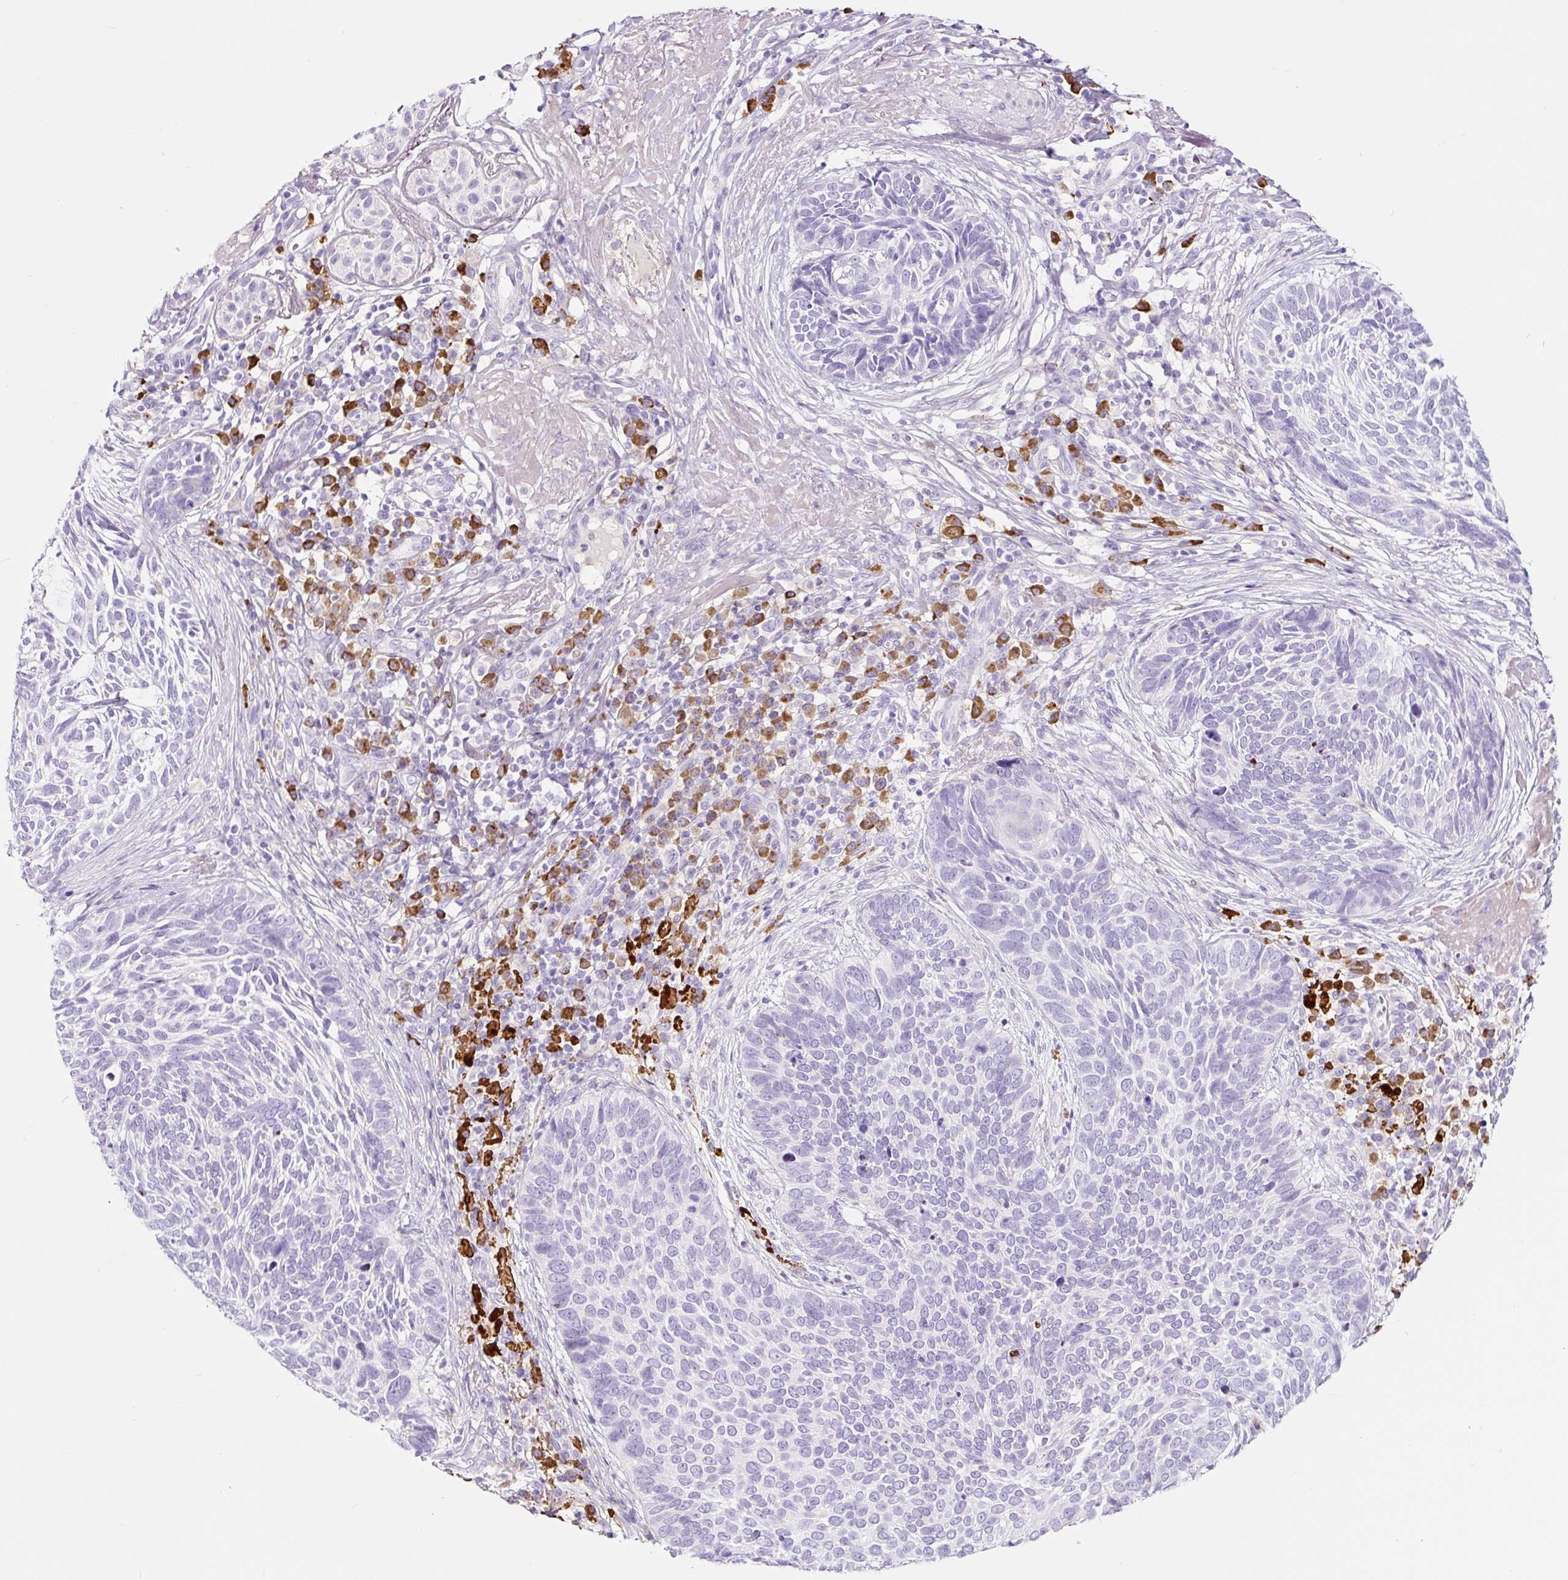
{"staining": {"intensity": "negative", "quantity": "none", "location": "none"}, "tissue": "skin cancer", "cell_type": "Tumor cells", "image_type": "cancer", "snomed": [{"axis": "morphology", "description": "Basal cell carcinoma"}, {"axis": "topography", "description": "Skin"}, {"axis": "topography", "description": "Skin of face"}], "caption": "Tumor cells are negative for brown protein staining in skin basal cell carcinoma.", "gene": "RNF212B", "patient": {"sex": "female", "age": 95}}